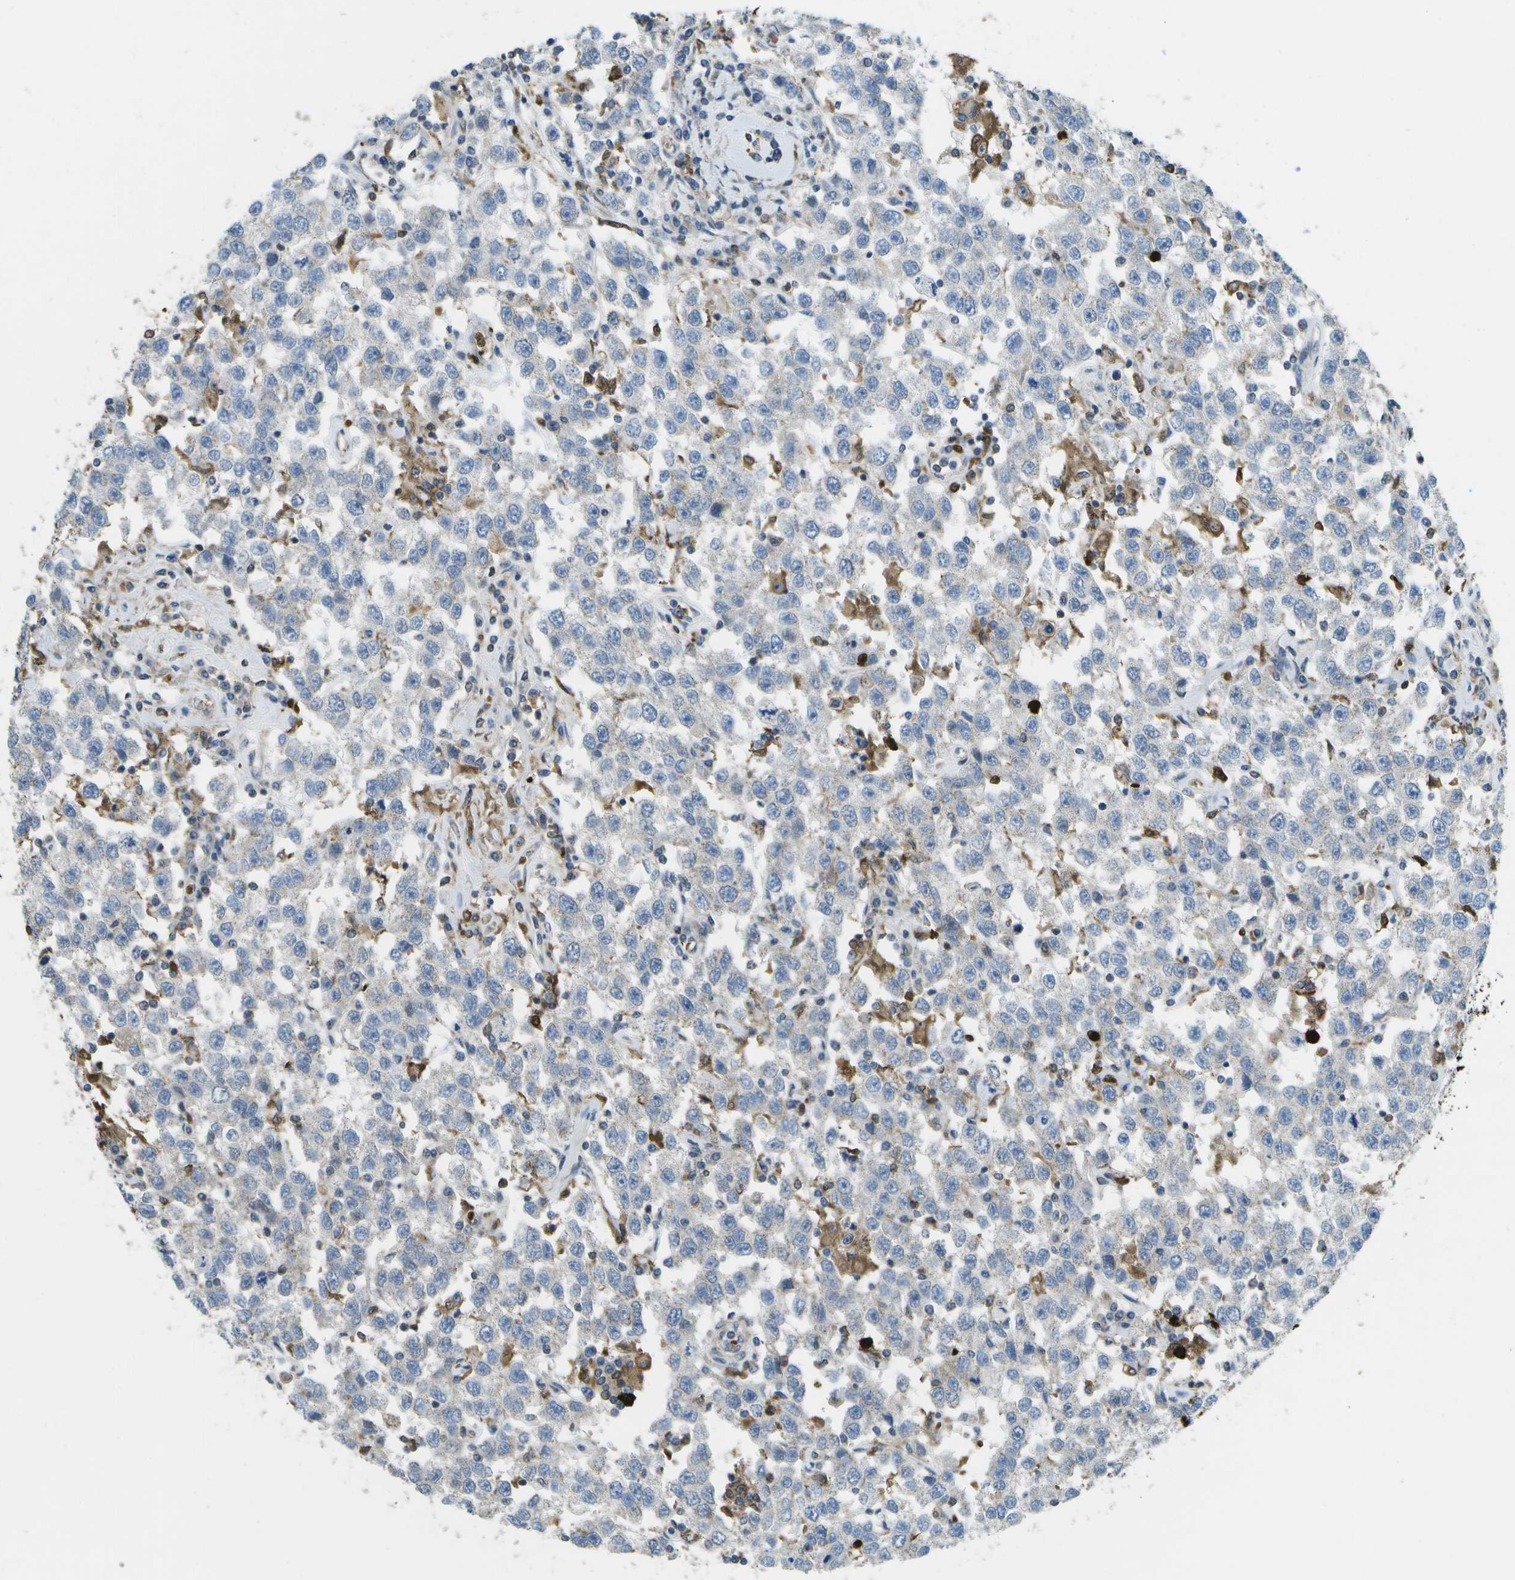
{"staining": {"intensity": "negative", "quantity": "none", "location": "none"}, "tissue": "testis cancer", "cell_type": "Tumor cells", "image_type": "cancer", "snomed": [{"axis": "morphology", "description": "Seminoma, NOS"}, {"axis": "topography", "description": "Testis"}], "caption": "The photomicrograph shows no staining of tumor cells in testis seminoma.", "gene": "CACHD1", "patient": {"sex": "male", "age": 41}}